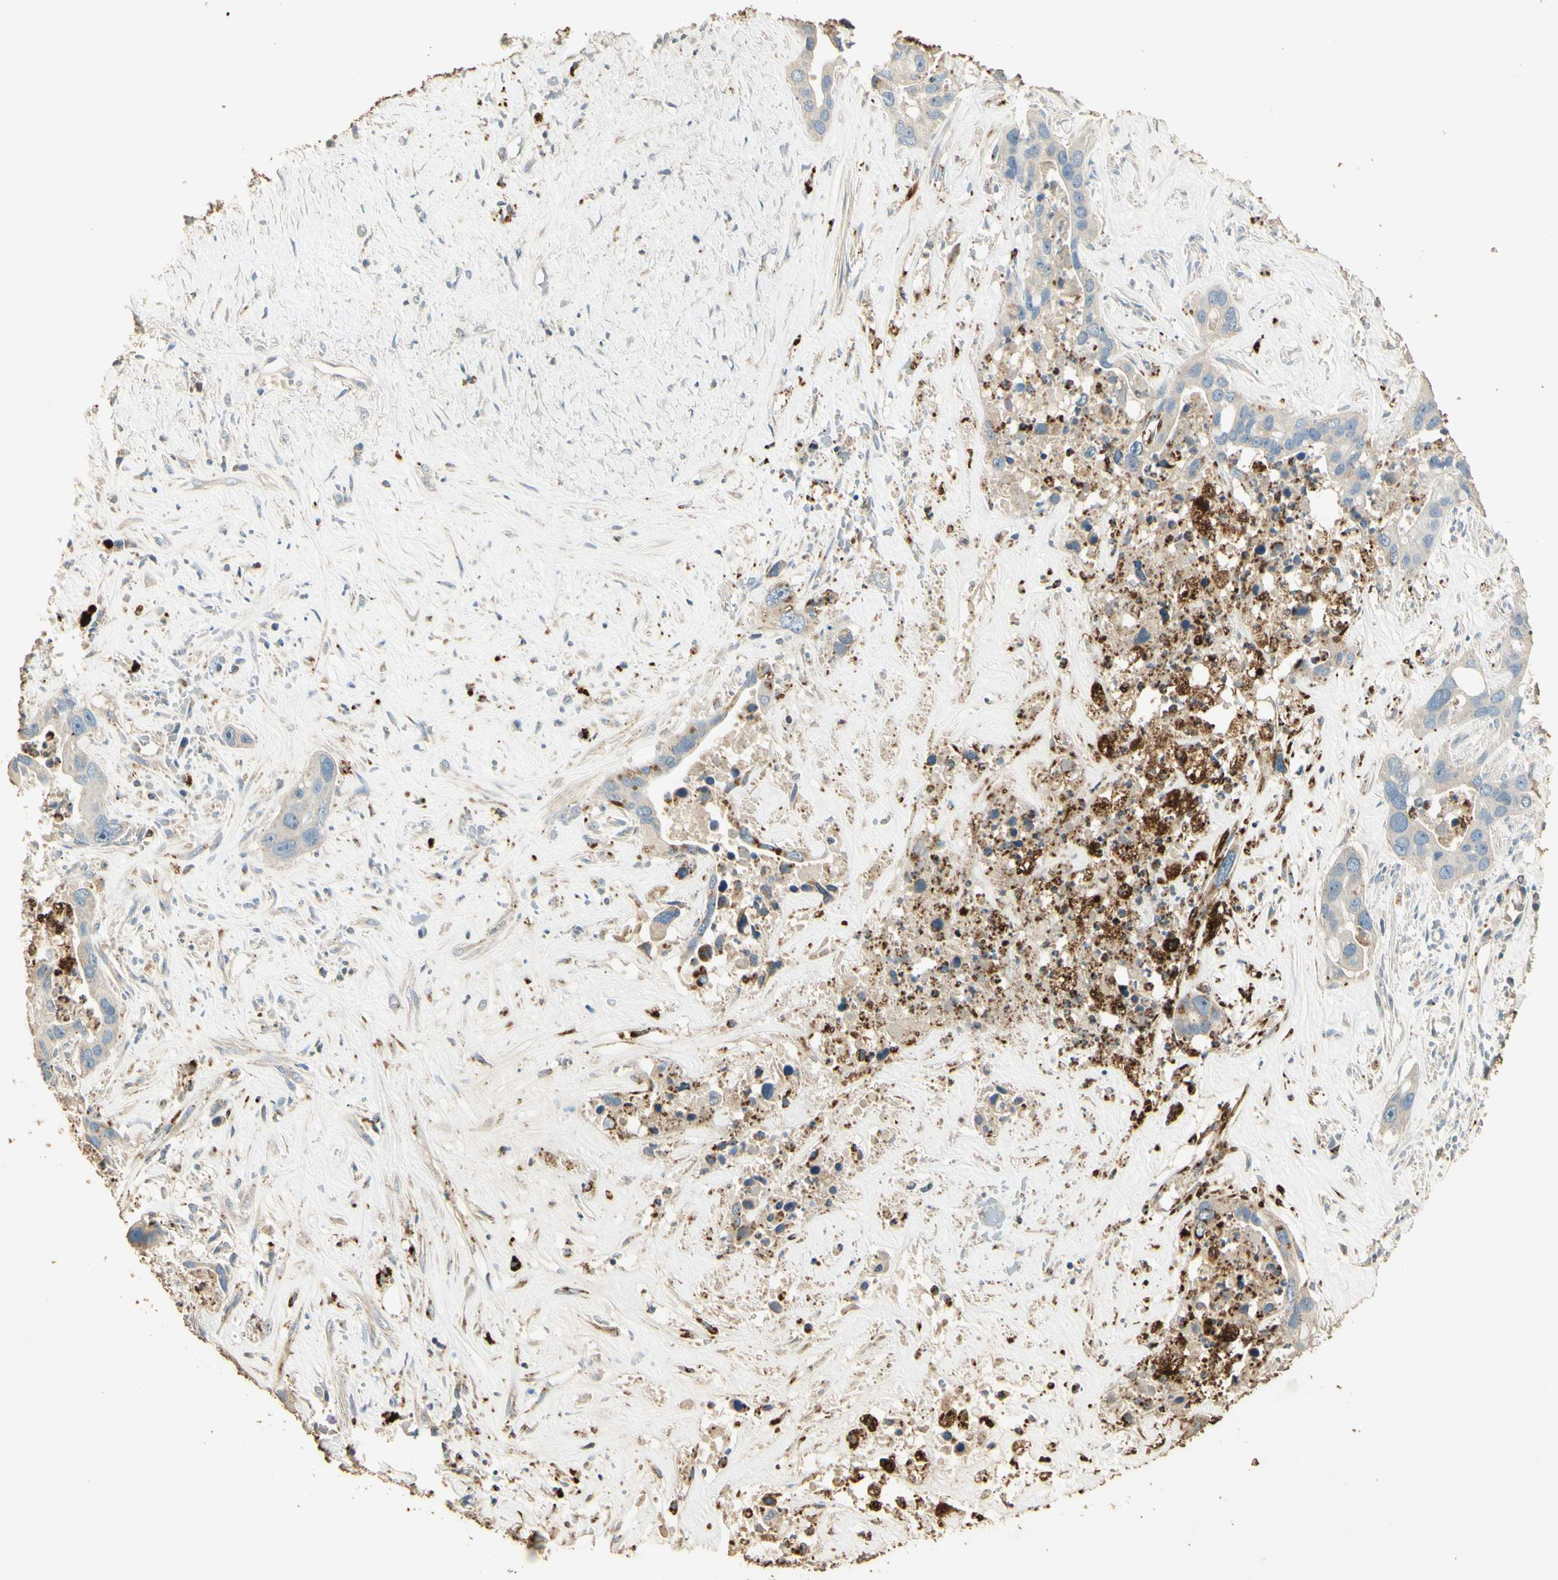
{"staining": {"intensity": "negative", "quantity": "none", "location": "none"}, "tissue": "liver cancer", "cell_type": "Tumor cells", "image_type": "cancer", "snomed": [{"axis": "morphology", "description": "Cholangiocarcinoma"}, {"axis": "topography", "description": "Liver"}], "caption": "IHC of human liver cancer (cholangiocarcinoma) reveals no positivity in tumor cells.", "gene": "ARHGEF17", "patient": {"sex": "female", "age": 65}}